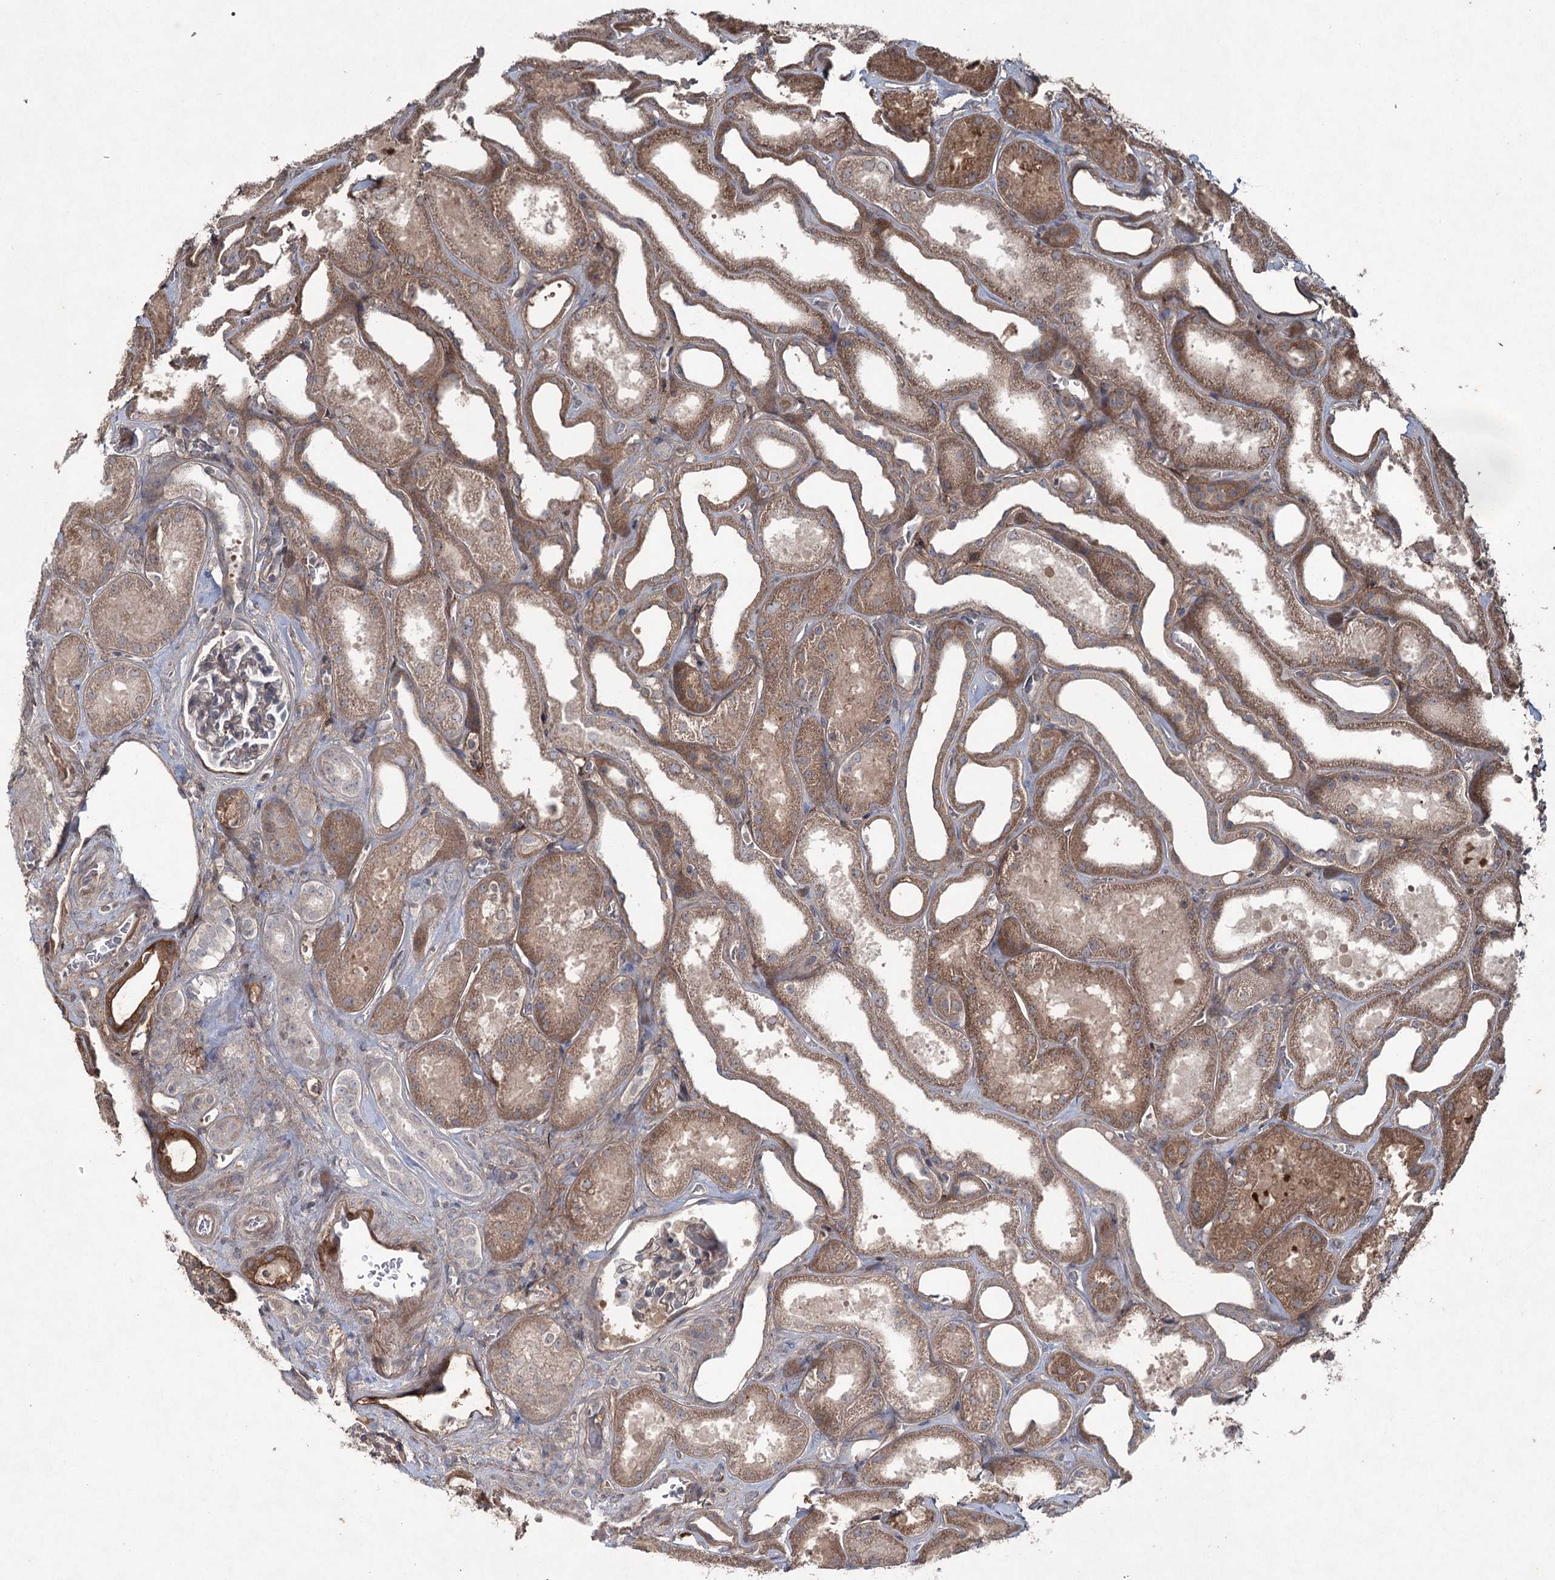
{"staining": {"intensity": "moderate", "quantity": "25%-75%", "location": "cytoplasmic/membranous"}, "tissue": "kidney", "cell_type": "Cells in glomeruli", "image_type": "normal", "snomed": [{"axis": "morphology", "description": "Normal tissue, NOS"}, {"axis": "morphology", "description": "Adenocarcinoma, NOS"}, {"axis": "topography", "description": "Kidney"}], "caption": "The immunohistochemical stain highlights moderate cytoplasmic/membranous positivity in cells in glomeruli of unremarkable kidney.", "gene": "PGLYRP2", "patient": {"sex": "female", "age": 68}}